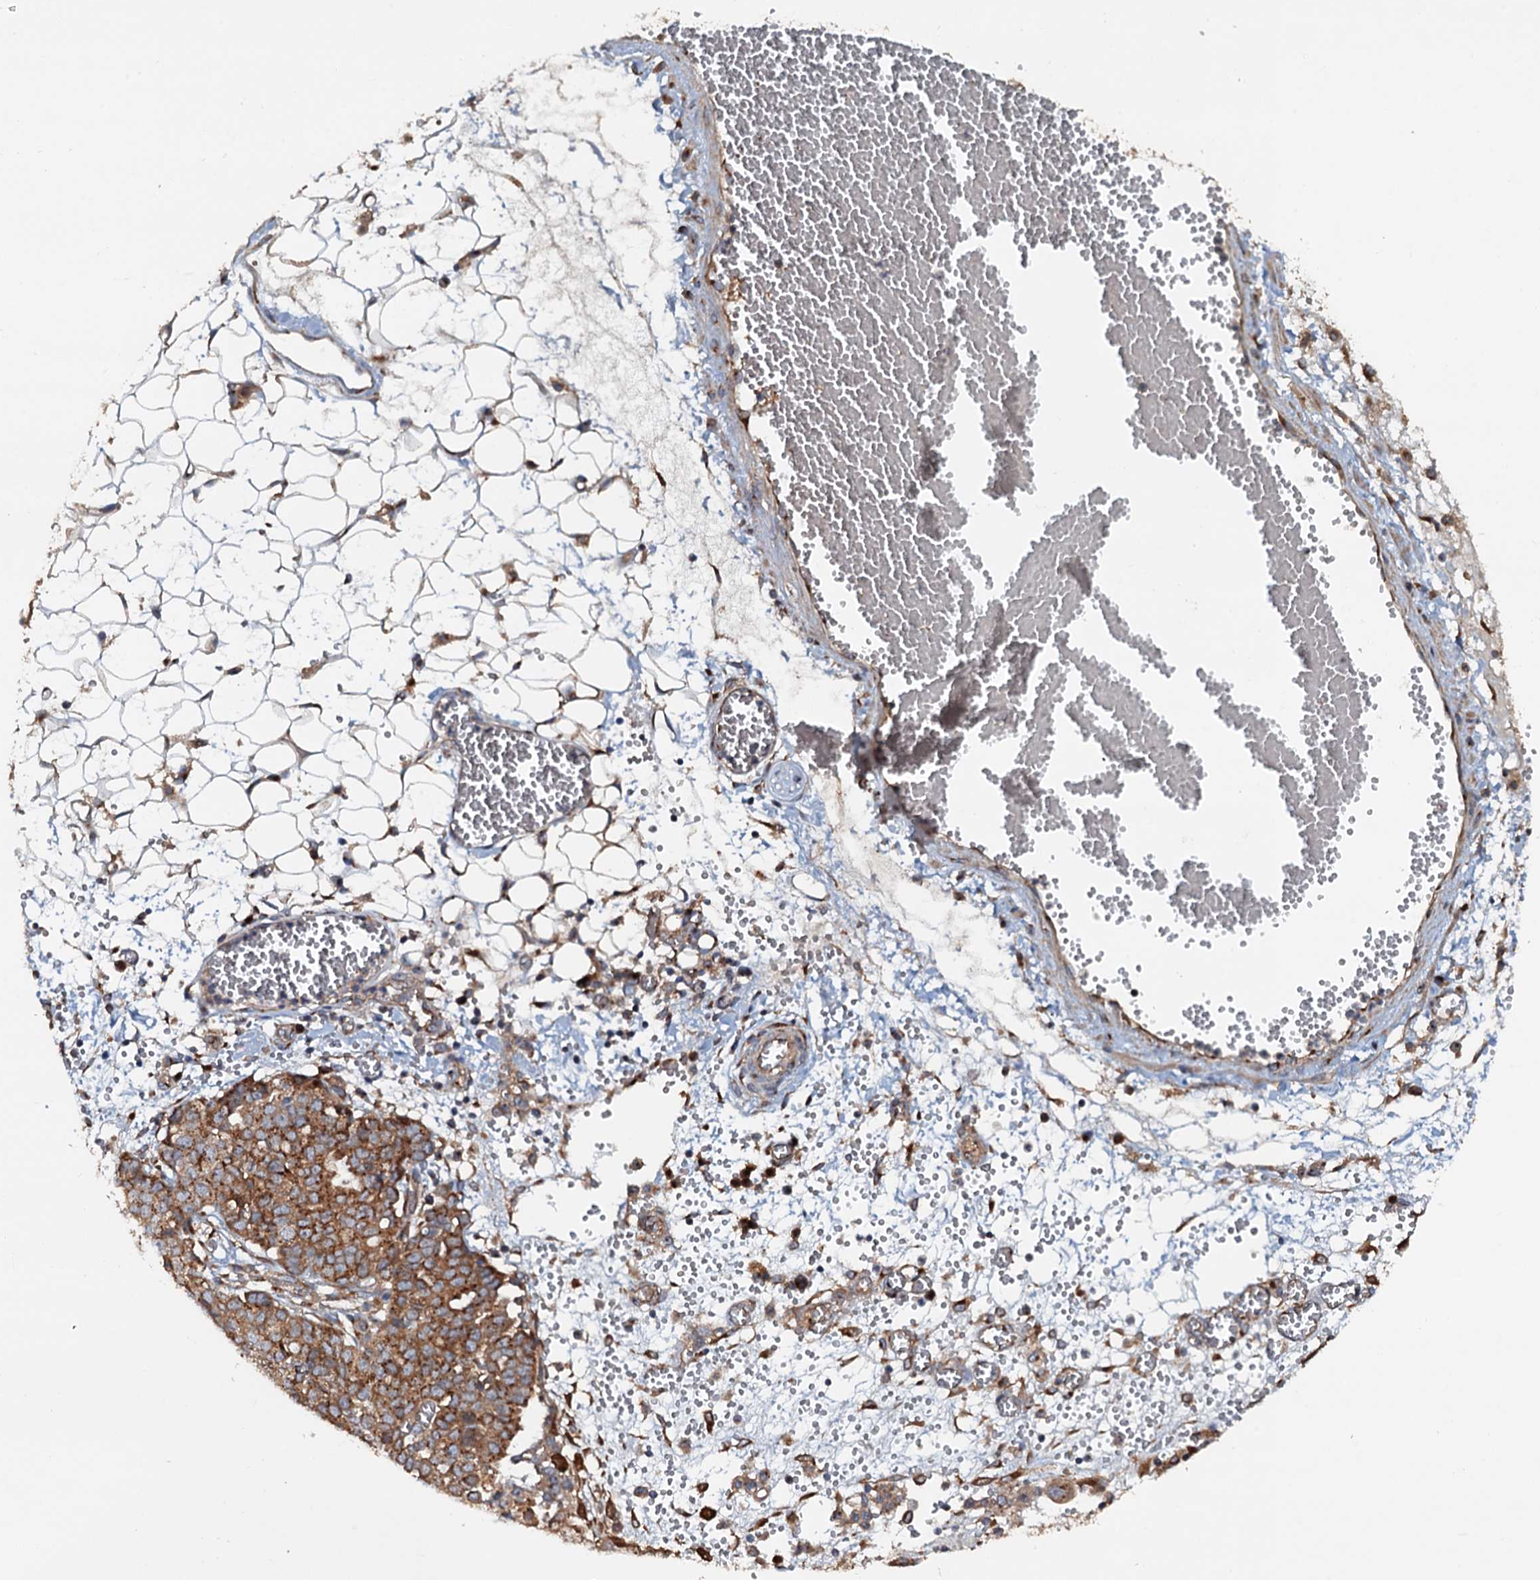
{"staining": {"intensity": "moderate", "quantity": ">75%", "location": "cytoplasmic/membranous"}, "tissue": "ovarian cancer", "cell_type": "Tumor cells", "image_type": "cancer", "snomed": [{"axis": "morphology", "description": "Cystadenocarcinoma, serous, NOS"}, {"axis": "topography", "description": "Soft tissue"}, {"axis": "topography", "description": "Ovary"}], "caption": "Human ovarian serous cystadenocarcinoma stained with a brown dye demonstrates moderate cytoplasmic/membranous positive positivity in about >75% of tumor cells.", "gene": "COG3", "patient": {"sex": "female", "age": 57}}